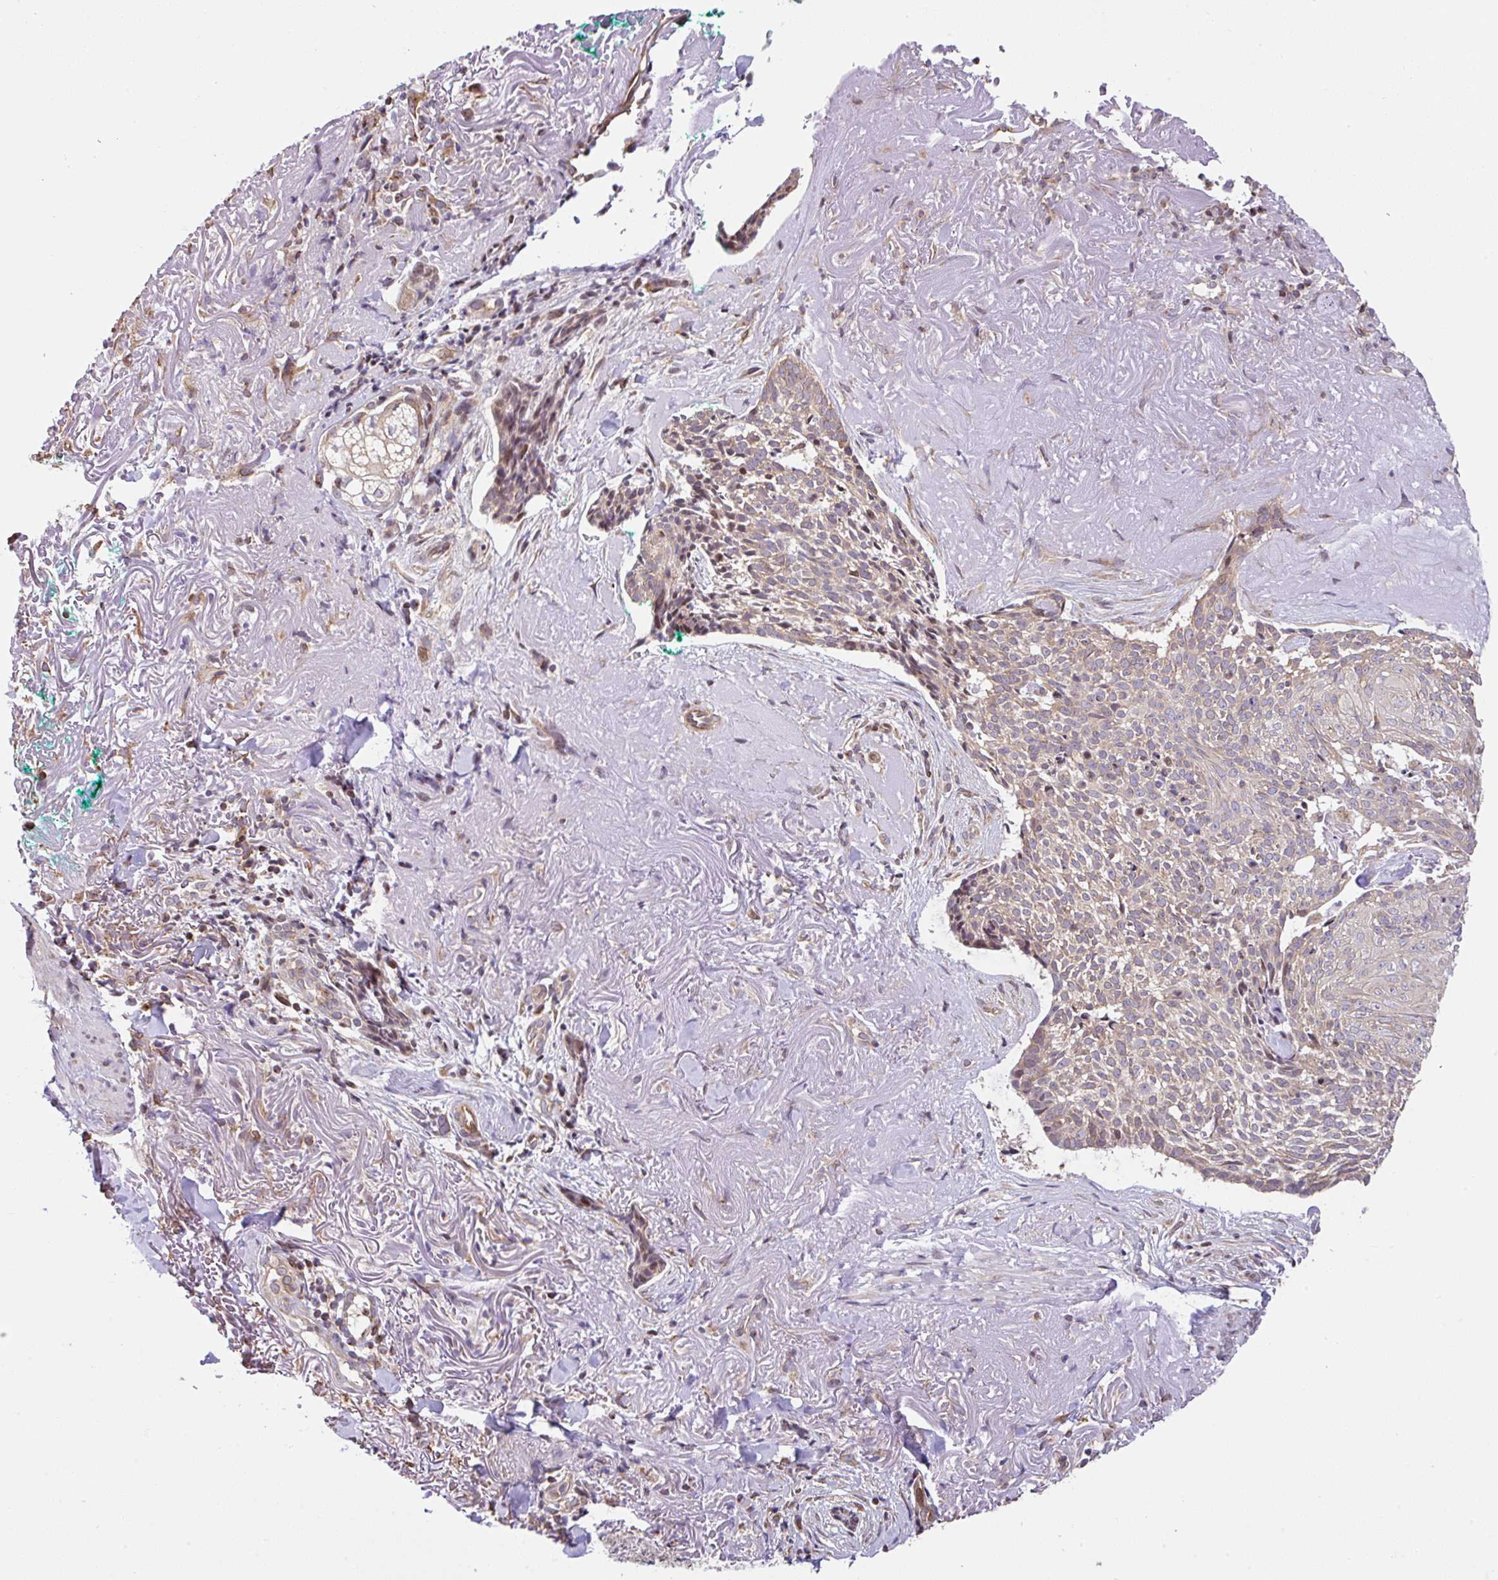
{"staining": {"intensity": "weak", "quantity": "25%-75%", "location": "cytoplasmic/membranous,nuclear"}, "tissue": "skin cancer", "cell_type": "Tumor cells", "image_type": "cancer", "snomed": [{"axis": "morphology", "description": "Basal cell carcinoma"}, {"axis": "topography", "description": "Skin"}, {"axis": "topography", "description": "Skin of face"}], "caption": "Protein analysis of skin cancer (basal cell carcinoma) tissue exhibits weak cytoplasmic/membranous and nuclear positivity in about 25%-75% of tumor cells.", "gene": "FIGNL1", "patient": {"sex": "female", "age": 95}}